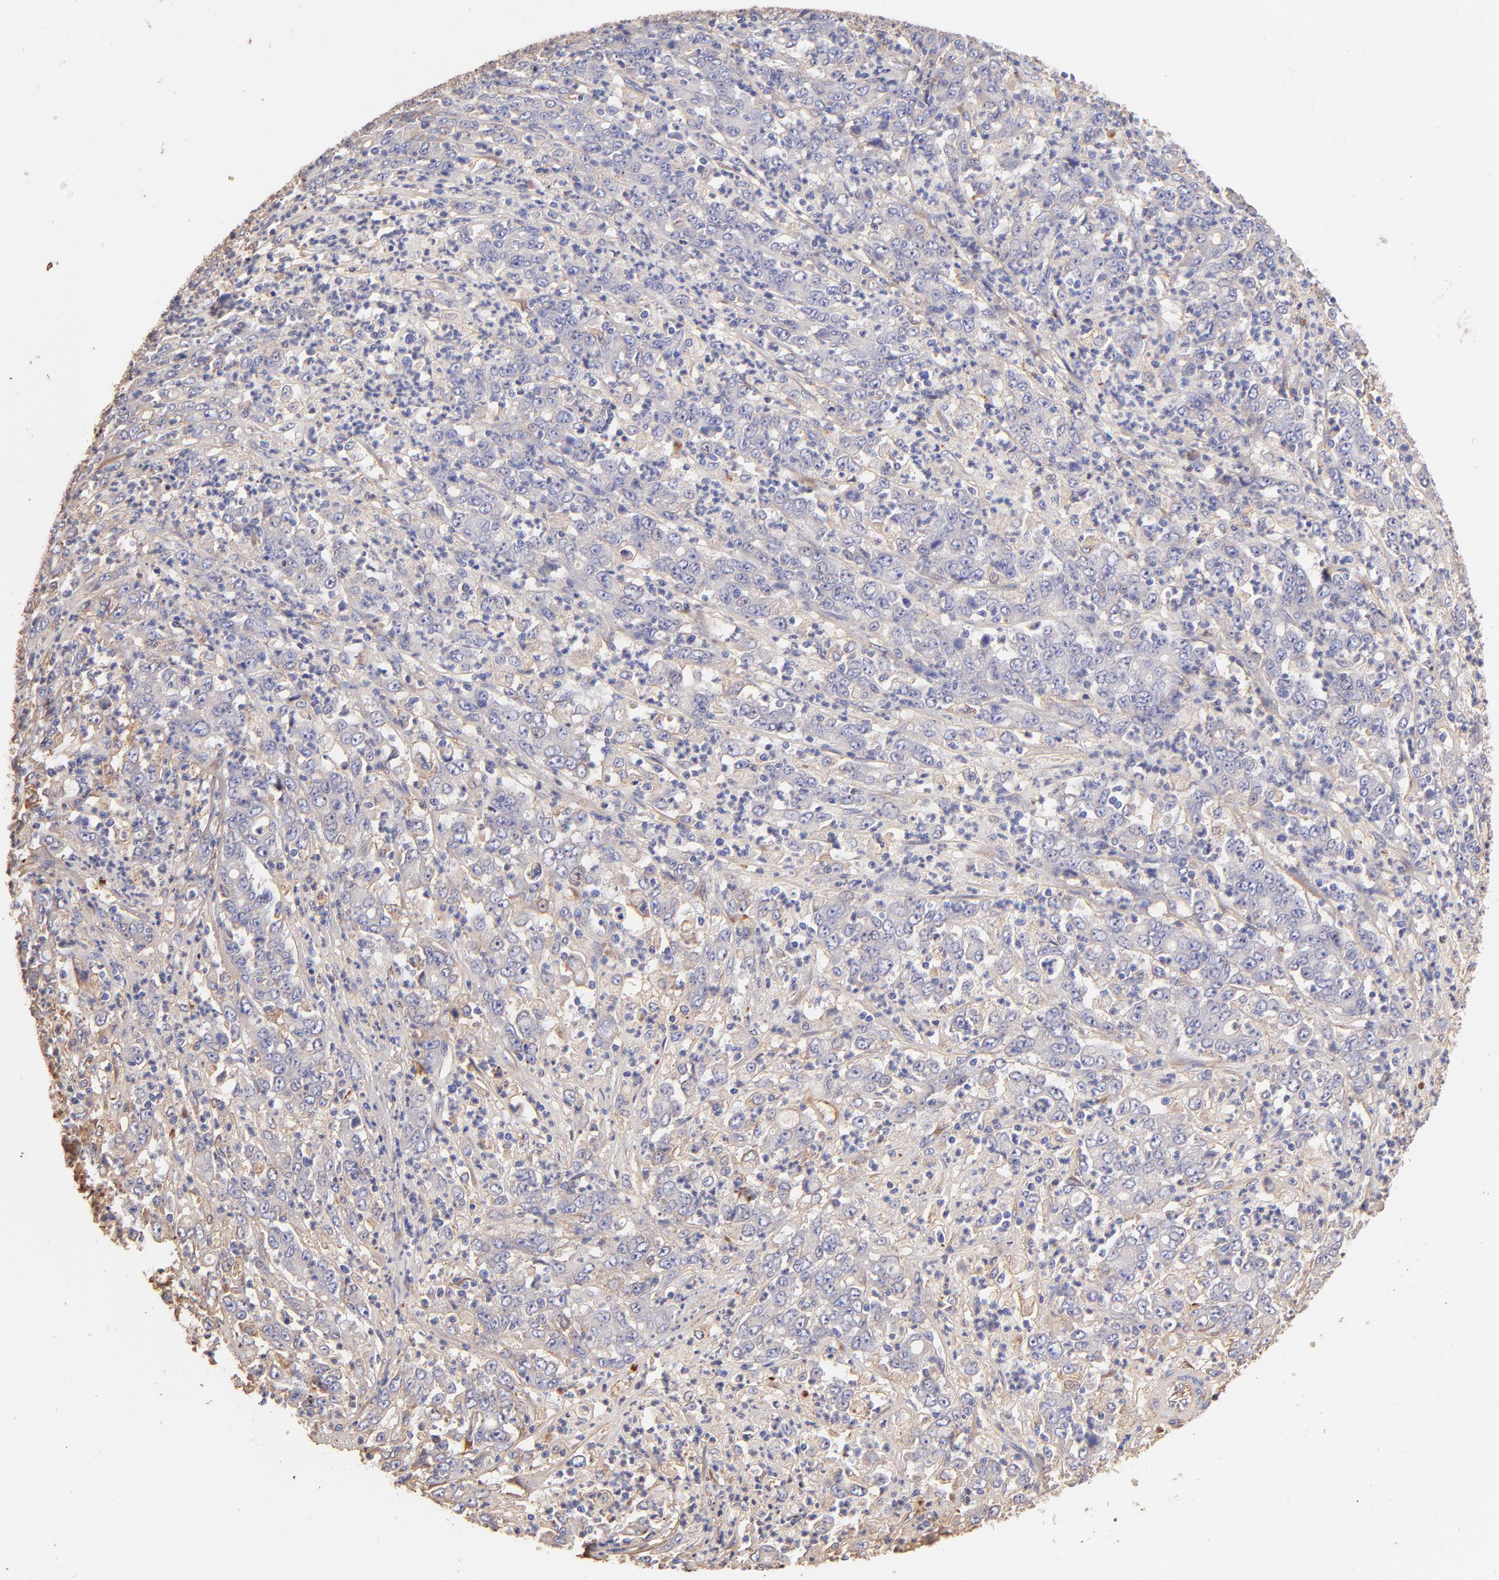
{"staining": {"intensity": "weak", "quantity": "<25%", "location": "cytoplasmic/membranous"}, "tissue": "stomach cancer", "cell_type": "Tumor cells", "image_type": "cancer", "snomed": [{"axis": "morphology", "description": "Adenocarcinoma, NOS"}, {"axis": "topography", "description": "Stomach, lower"}], "caption": "This image is of stomach adenocarcinoma stained with immunohistochemistry to label a protein in brown with the nuclei are counter-stained blue. There is no positivity in tumor cells. The staining was performed using DAB to visualize the protein expression in brown, while the nuclei were stained in blue with hematoxylin (Magnification: 20x).", "gene": "BGN", "patient": {"sex": "female", "age": 71}}